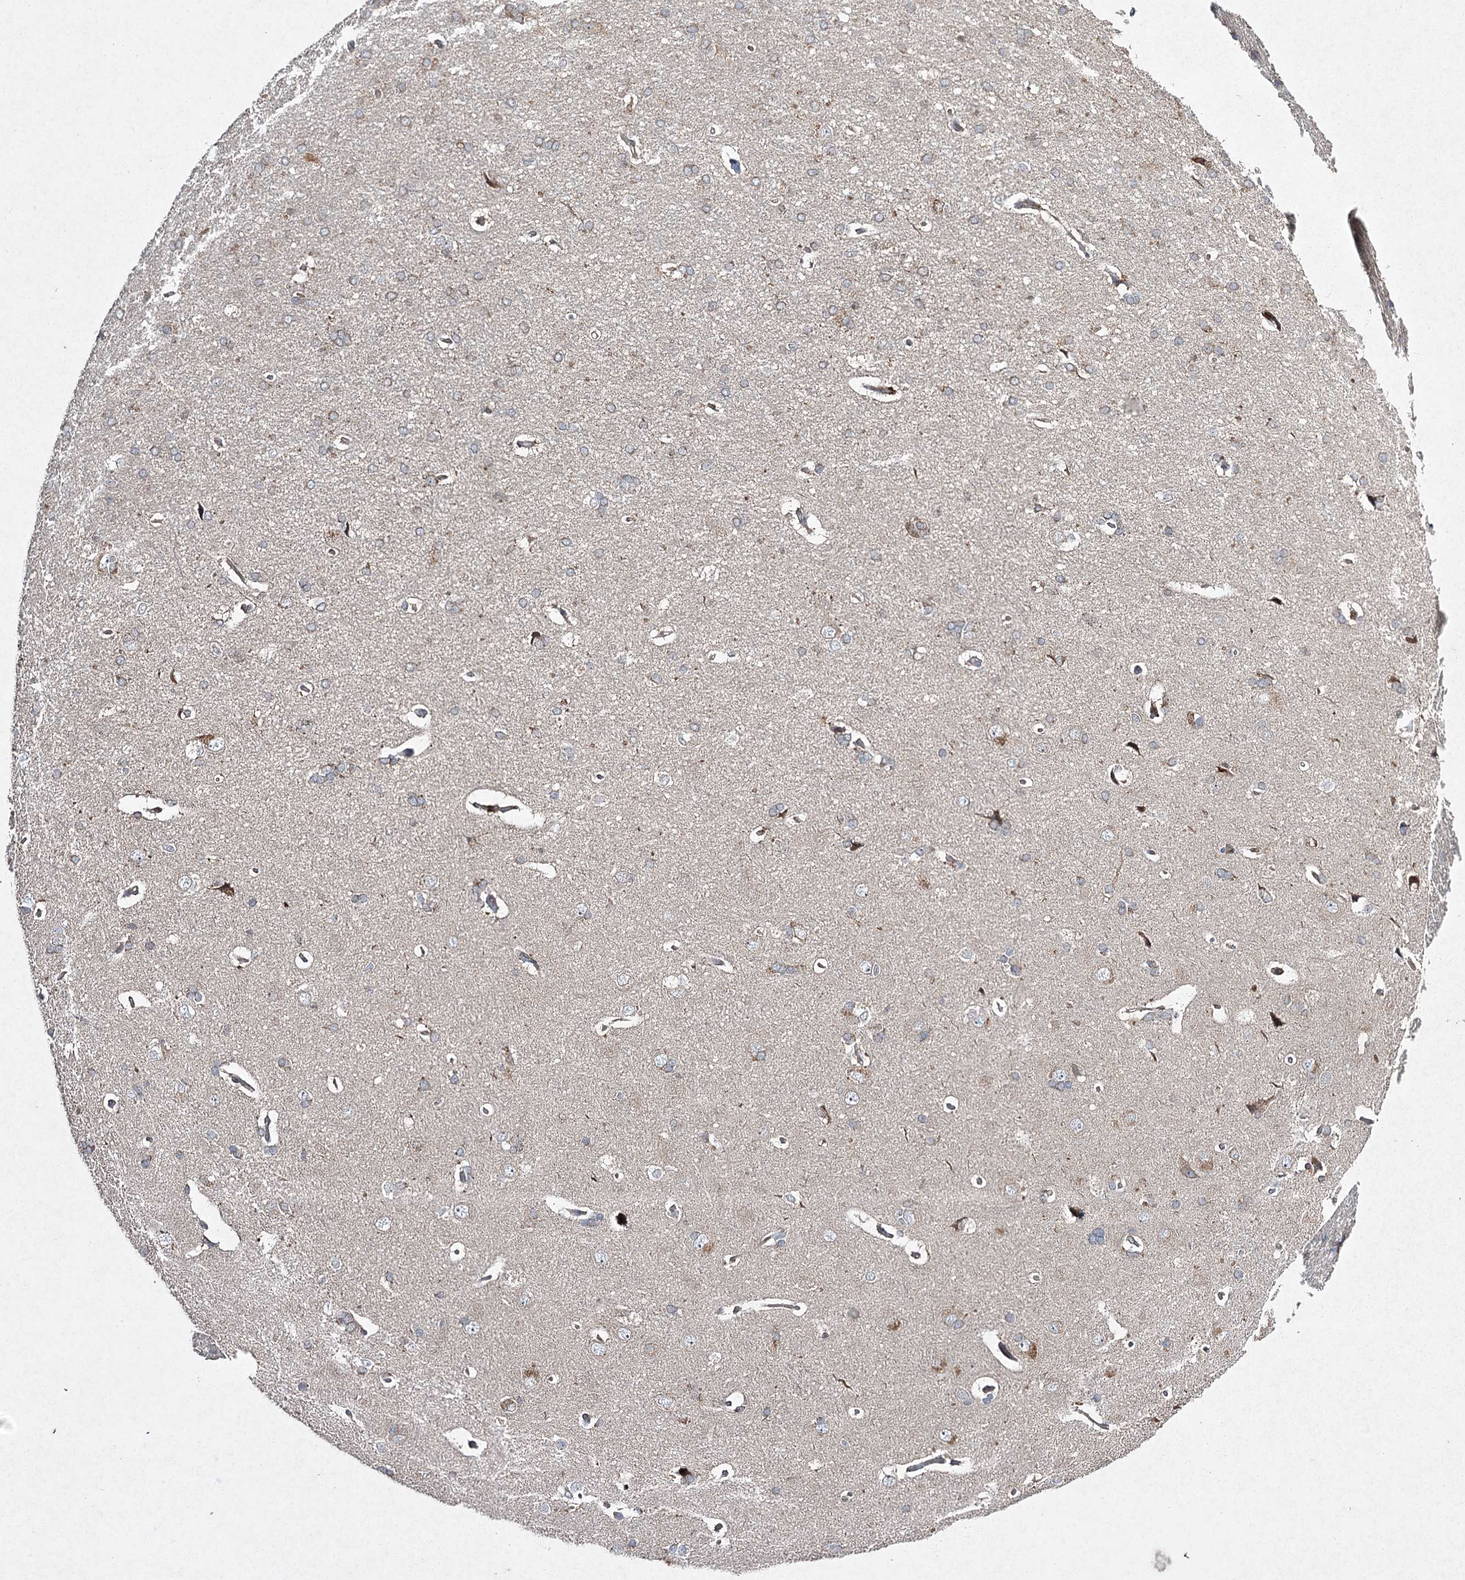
{"staining": {"intensity": "negative", "quantity": "none", "location": "none"}, "tissue": "cerebral cortex", "cell_type": "Endothelial cells", "image_type": "normal", "snomed": [{"axis": "morphology", "description": "Normal tissue, NOS"}, {"axis": "topography", "description": "Cerebral cortex"}], "caption": "This is an immunohistochemistry micrograph of unremarkable human cerebral cortex. There is no staining in endothelial cells.", "gene": "FANCL", "patient": {"sex": "male", "age": 62}}